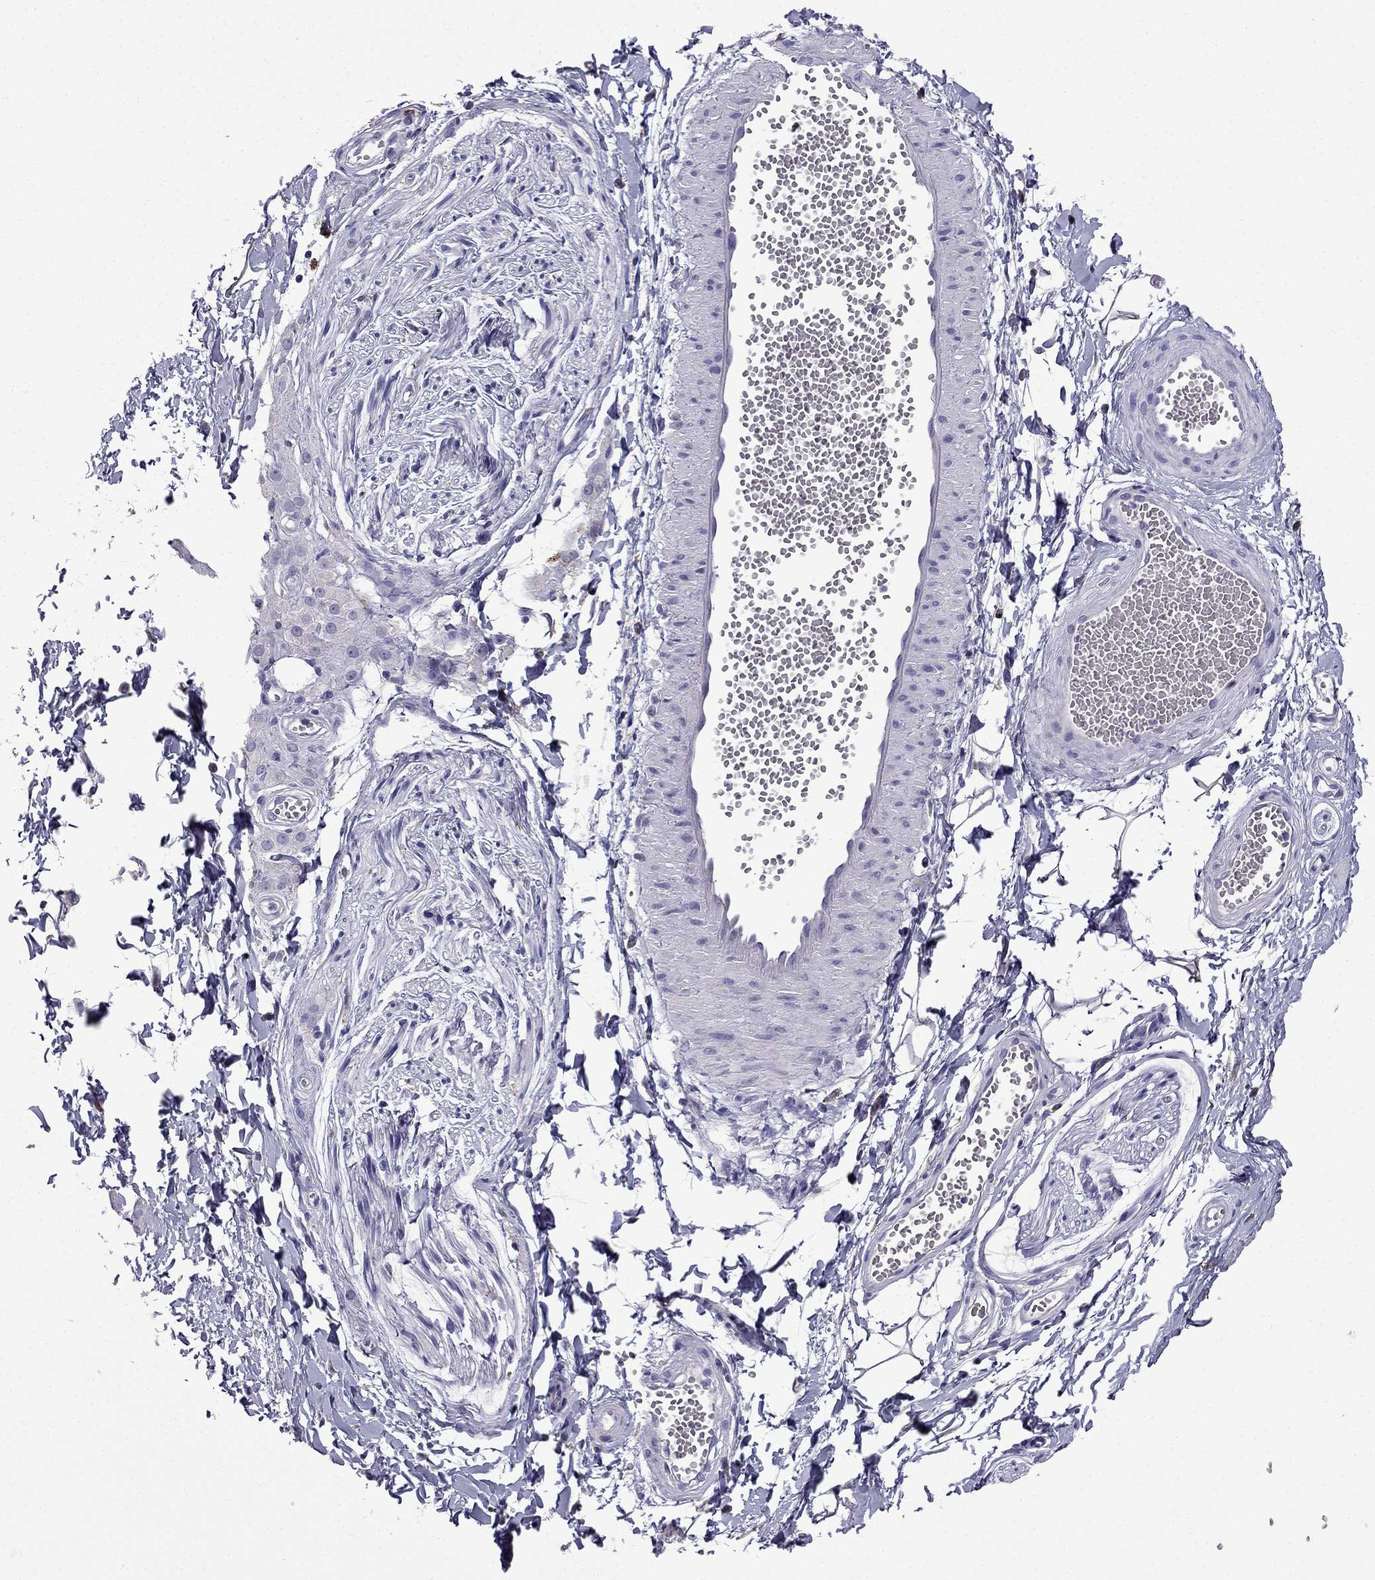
{"staining": {"intensity": "negative", "quantity": "none", "location": "none"}, "tissue": "adipose tissue", "cell_type": "Adipocytes", "image_type": "normal", "snomed": [{"axis": "morphology", "description": "Normal tissue, NOS"}, {"axis": "topography", "description": "Smooth muscle"}, {"axis": "topography", "description": "Peripheral nerve tissue"}], "caption": "IHC micrograph of unremarkable human adipose tissue stained for a protein (brown), which reveals no positivity in adipocytes.", "gene": "TSSK4", "patient": {"sex": "male", "age": 22}}